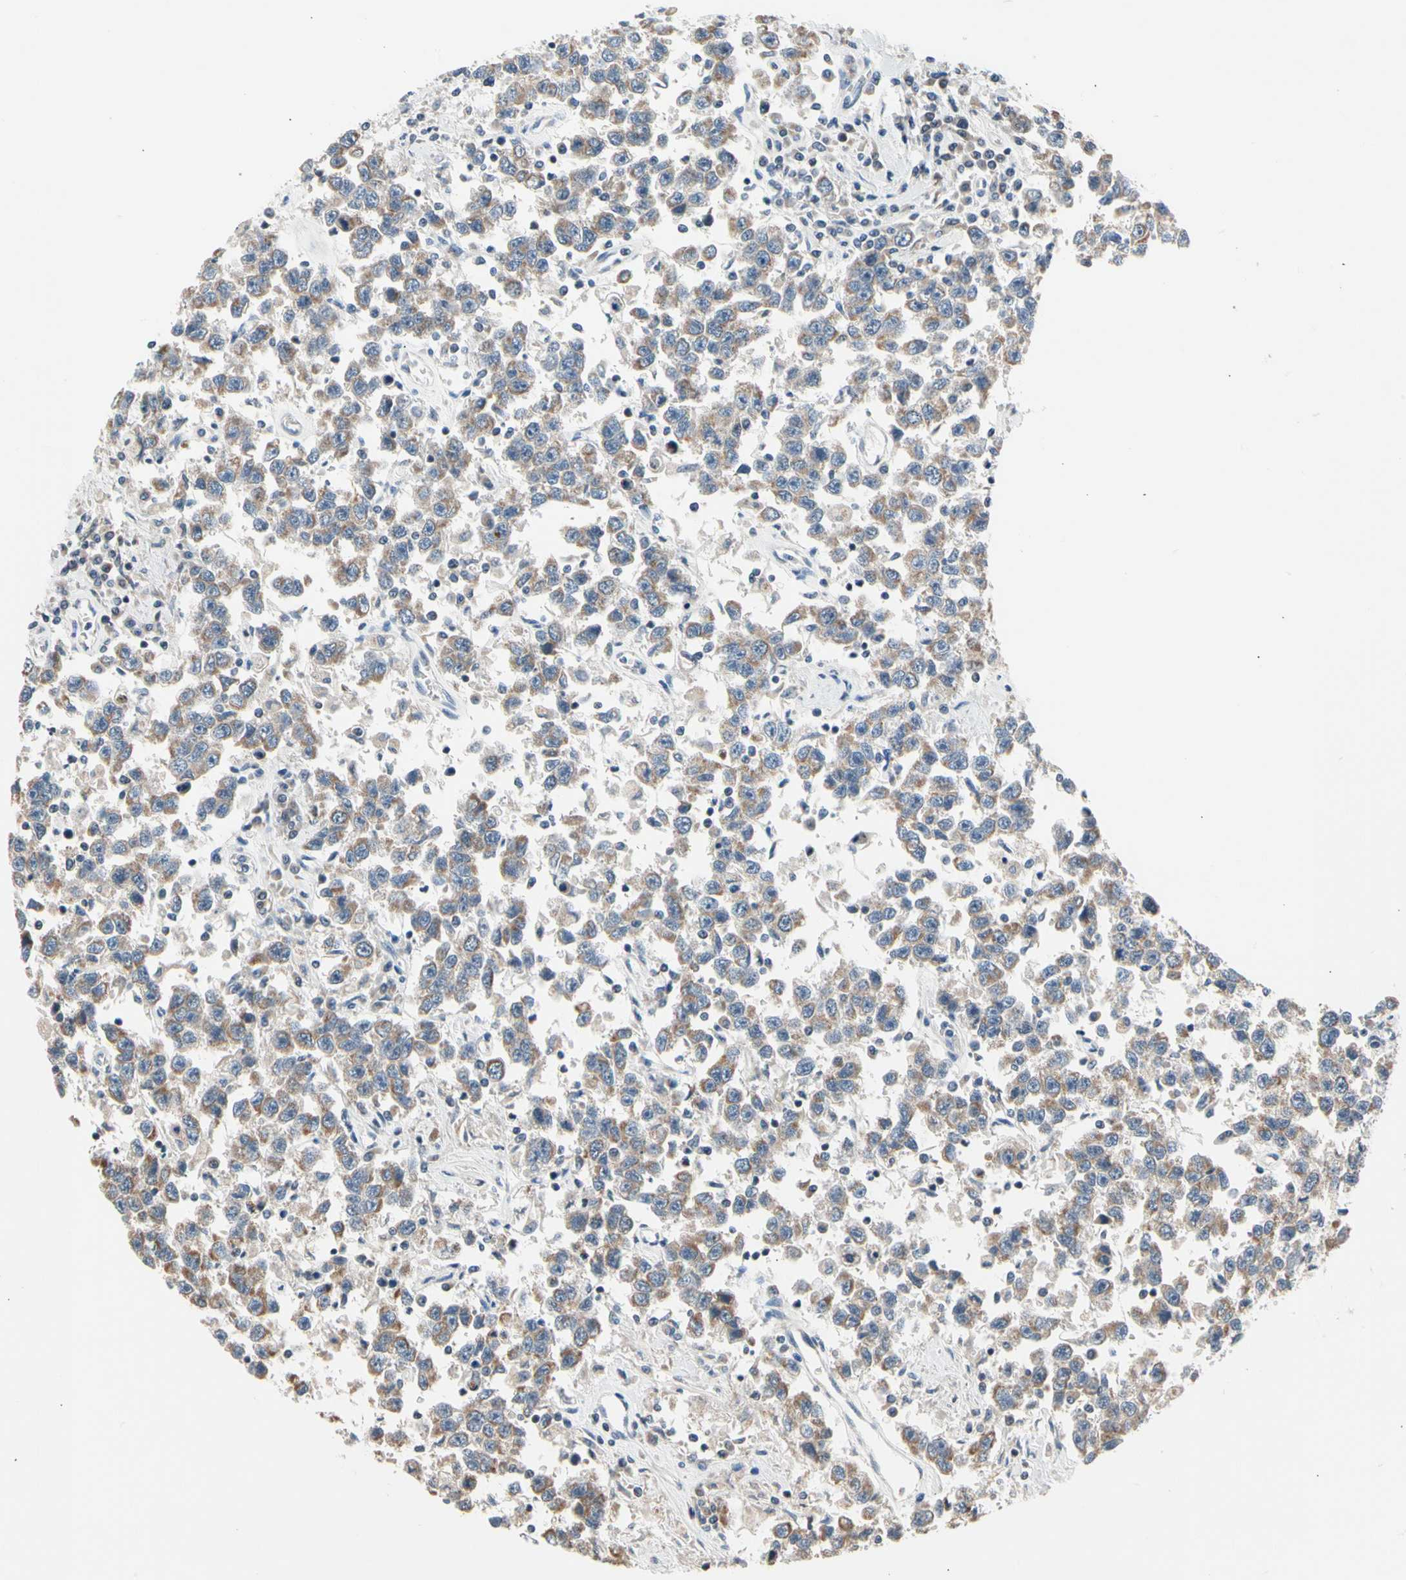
{"staining": {"intensity": "weak", "quantity": ">75%", "location": "cytoplasmic/membranous"}, "tissue": "testis cancer", "cell_type": "Tumor cells", "image_type": "cancer", "snomed": [{"axis": "morphology", "description": "Seminoma, NOS"}, {"axis": "topography", "description": "Testis"}], "caption": "A brown stain labels weak cytoplasmic/membranous positivity of a protein in testis cancer (seminoma) tumor cells. The staining was performed using DAB, with brown indicating positive protein expression. Nuclei are stained blue with hematoxylin.", "gene": "SOX30", "patient": {"sex": "male", "age": 41}}